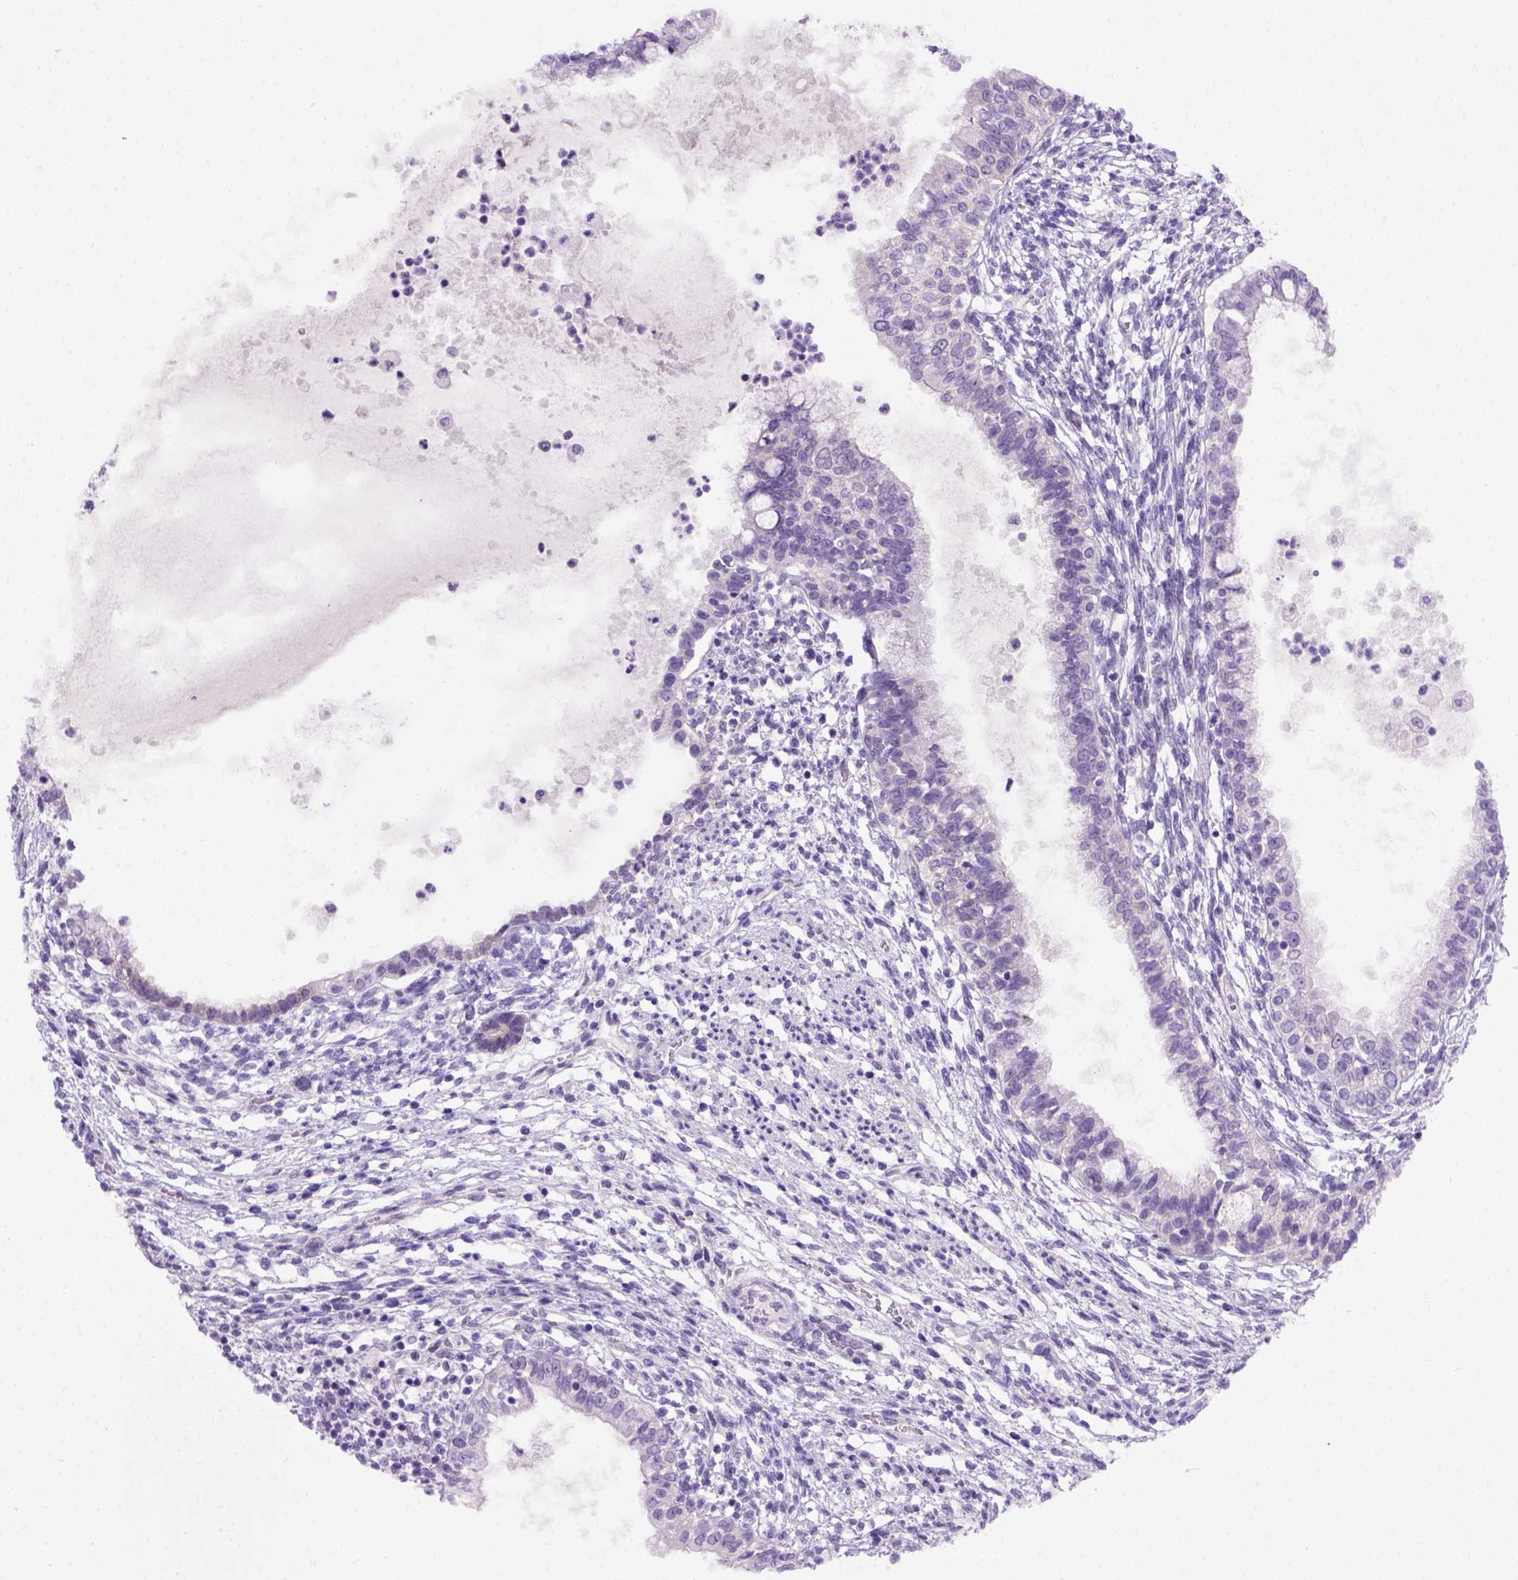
{"staining": {"intensity": "negative", "quantity": "none", "location": "none"}, "tissue": "testis cancer", "cell_type": "Tumor cells", "image_type": "cancer", "snomed": [{"axis": "morphology", "description": "Carcinoma, Embryonal, NOS"}, {"axis": "topography", "description": "Testis"}], "caption": "This is an IHC photomicrograph of testis cancer. There is no staining in tumor cells.", "gene": "FOXI1", "patient": {"sex": "male", "age": 37}}